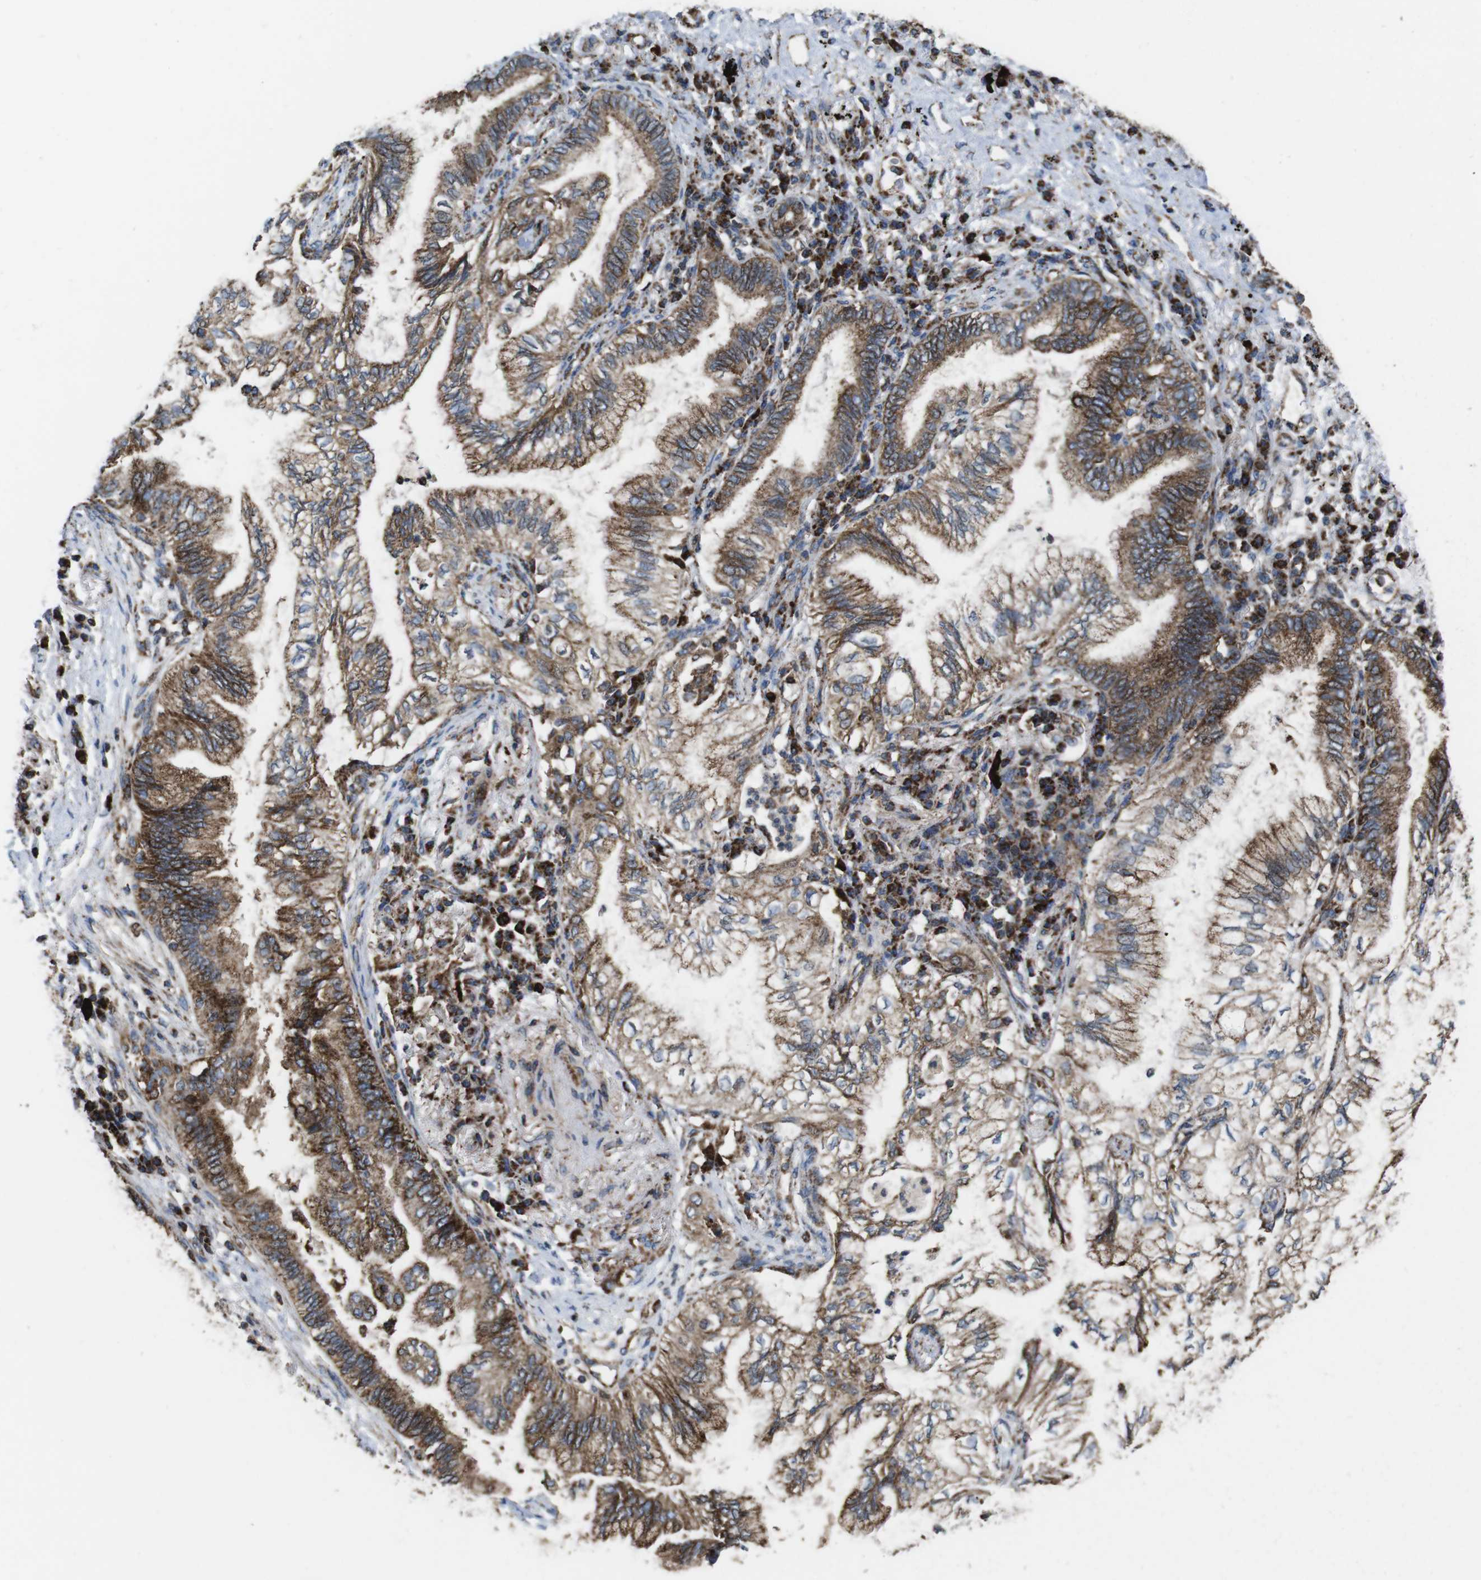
{"staining": {"intensity": "moderate", "quantity": ">75%", "location": "cytoplasmic/membranous"}, "tissue": "lung cancer", "cell_type": "Tumor cells", "image_type": "cancer", "snomed": [{"axis": "morphology", "description": "Normal tissue, NOS"}, {"axis": "morphology", "description": "Adenocarcinoma, NOS"}, {"axis": "topography", "description": "Bronchus"}, {"axis": "topography", "description": "Lung"}], "caption": "The photomicrograph reveals staining of lung cancer, revealing moderate cytoplasmic/membranous protein positivity (brown color) within tumor cells.", "gene": "HK1", "patient": {"sex": "female", "age": 70}}